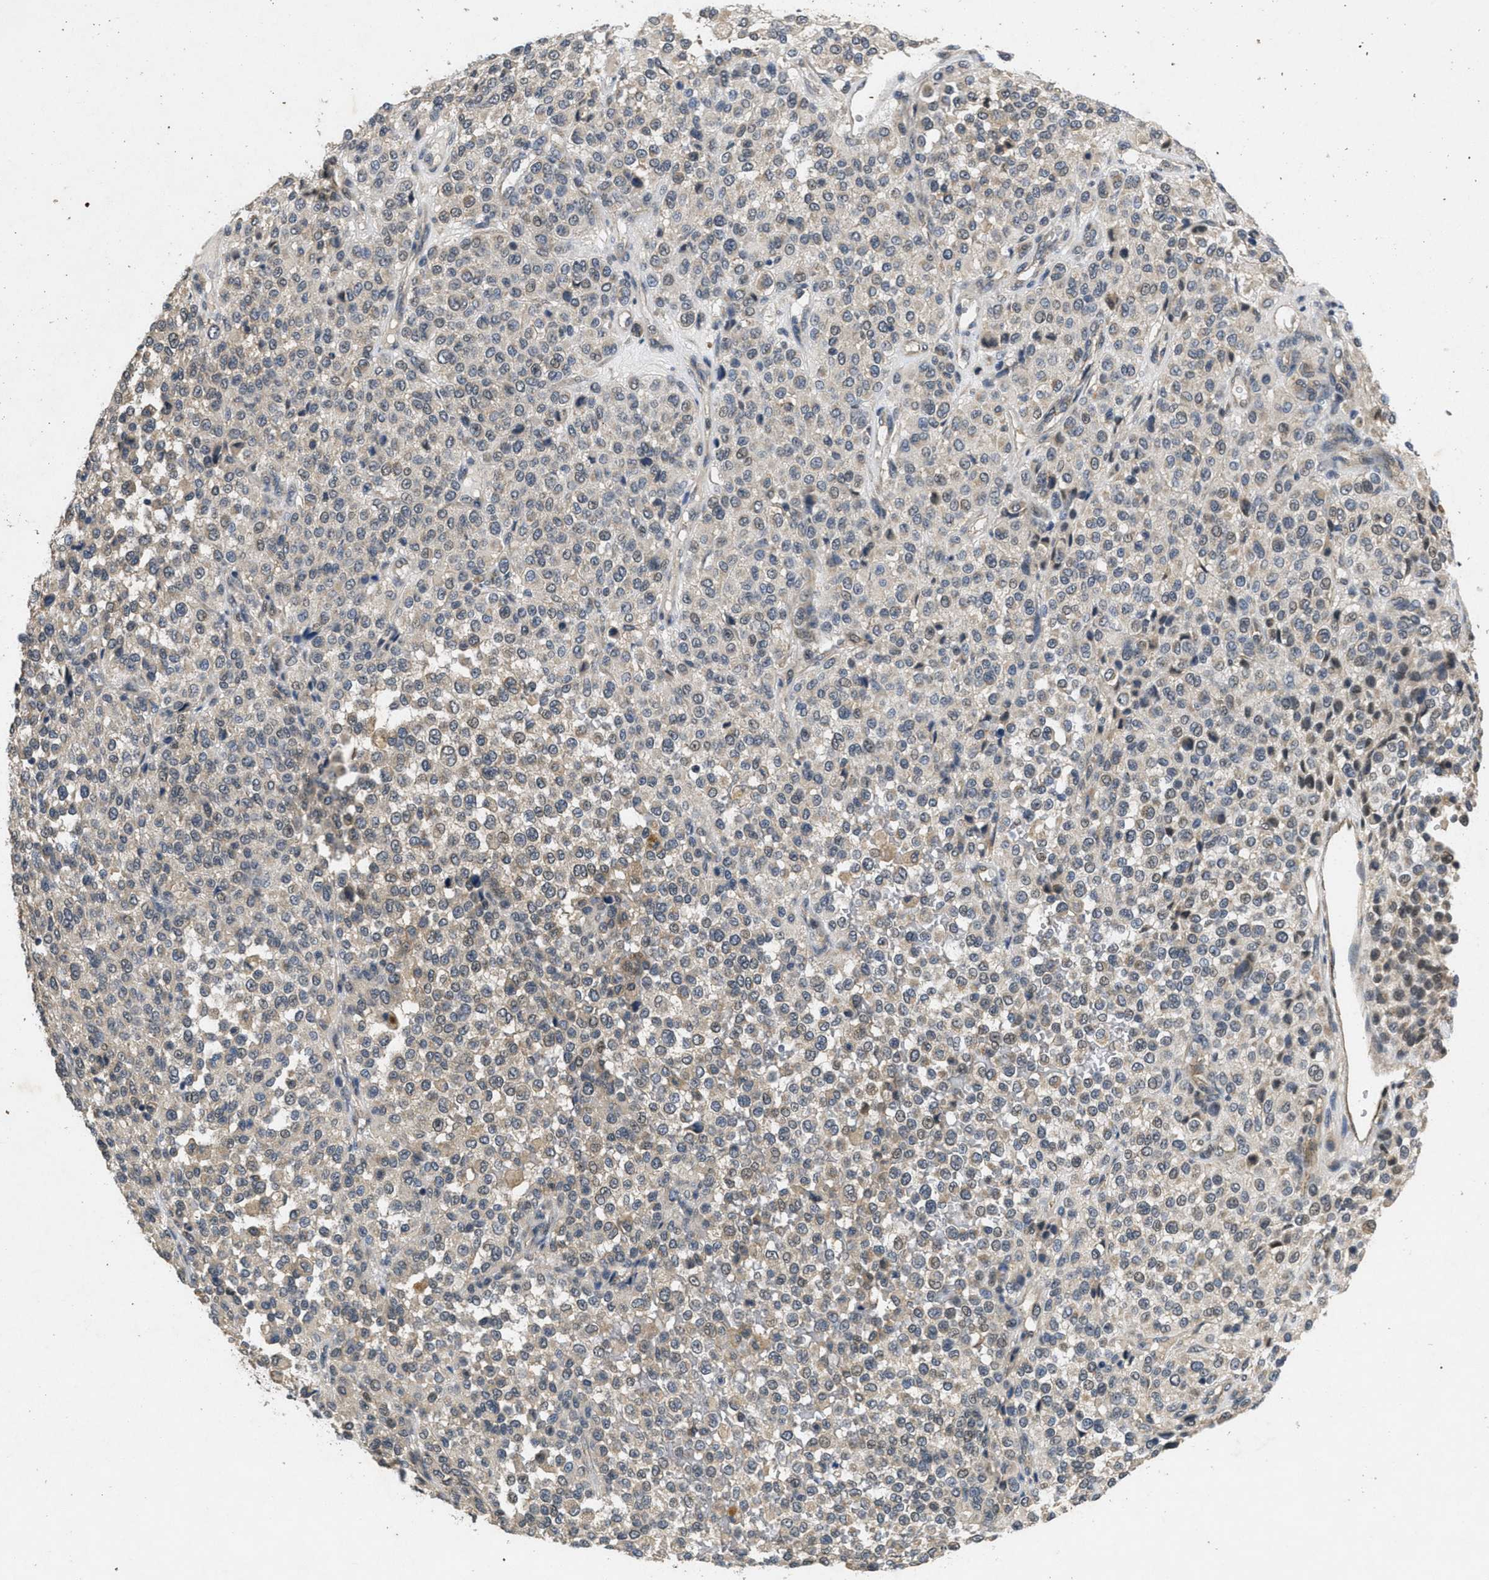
{"staining": {"intensity": "weak", "quantity": "<25%", "location": "cytoplasmic/membranous"}, "tissue": "melanoma", "cell_type": "Tumor cells", "image_type": "cancer", "snomed": [{"axis": "morphology", "description": "Malignant melanoma, Metastatic site"}, {"axis": "topography", "description": "Pancreas"}], "caption": "Immunohistochemistry (IHC) histopathology image of neoplastic tissue: malignant melanoma (metastatic site) stained with DAB (3,3'-diaminobenzidine) exhibits no significant protein staining in tumor cells. (Brightfield microscopy of DAB immunohistochemistry (IHC) at high magnification).", "gene": "PAPOLG", "patient": {"sex": "female", "age": 30}}